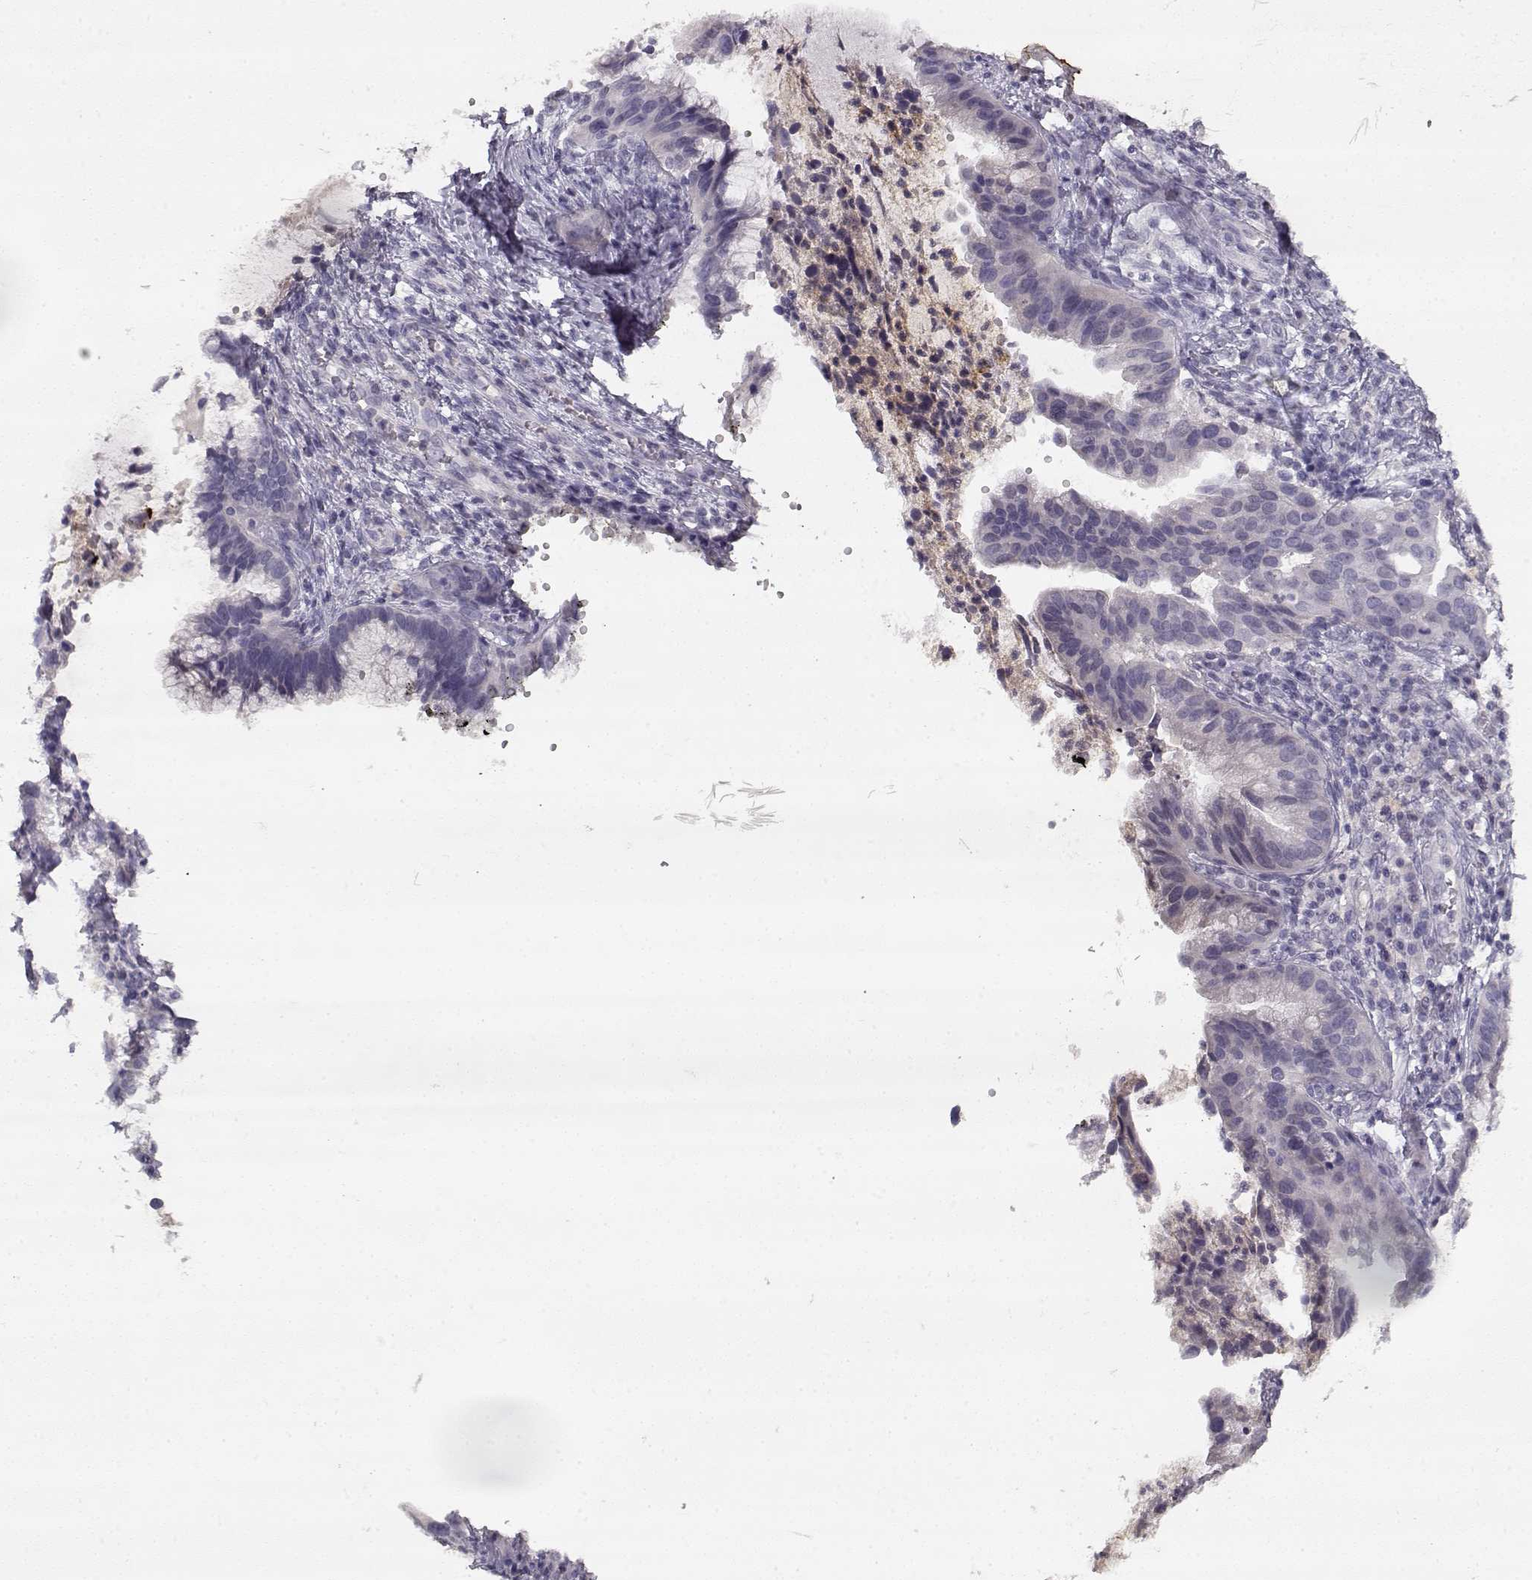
{"staining": {"intensity": "negative", "quantity": "none", "location": "none"}, "tissue": "cervical cancer", "cell_type": "Tumor cells", "image_type": "cancer", "snomed": [{"axis": "morphology", "description": "Adenocarcinoma, NOS"}, {"axis": "topography", "description": "Cervix"}], "caption": "Immunohistochemistry (IHC) photomicrograph of neoplastic tissue: human adenocarcinoma (cervical) stained with DAB (3,3'-diaminobenzidine) displays no significant protein staining in tumor cells.", "gene": "TPH2", "patient": {"sex": "female", "age": 34}}